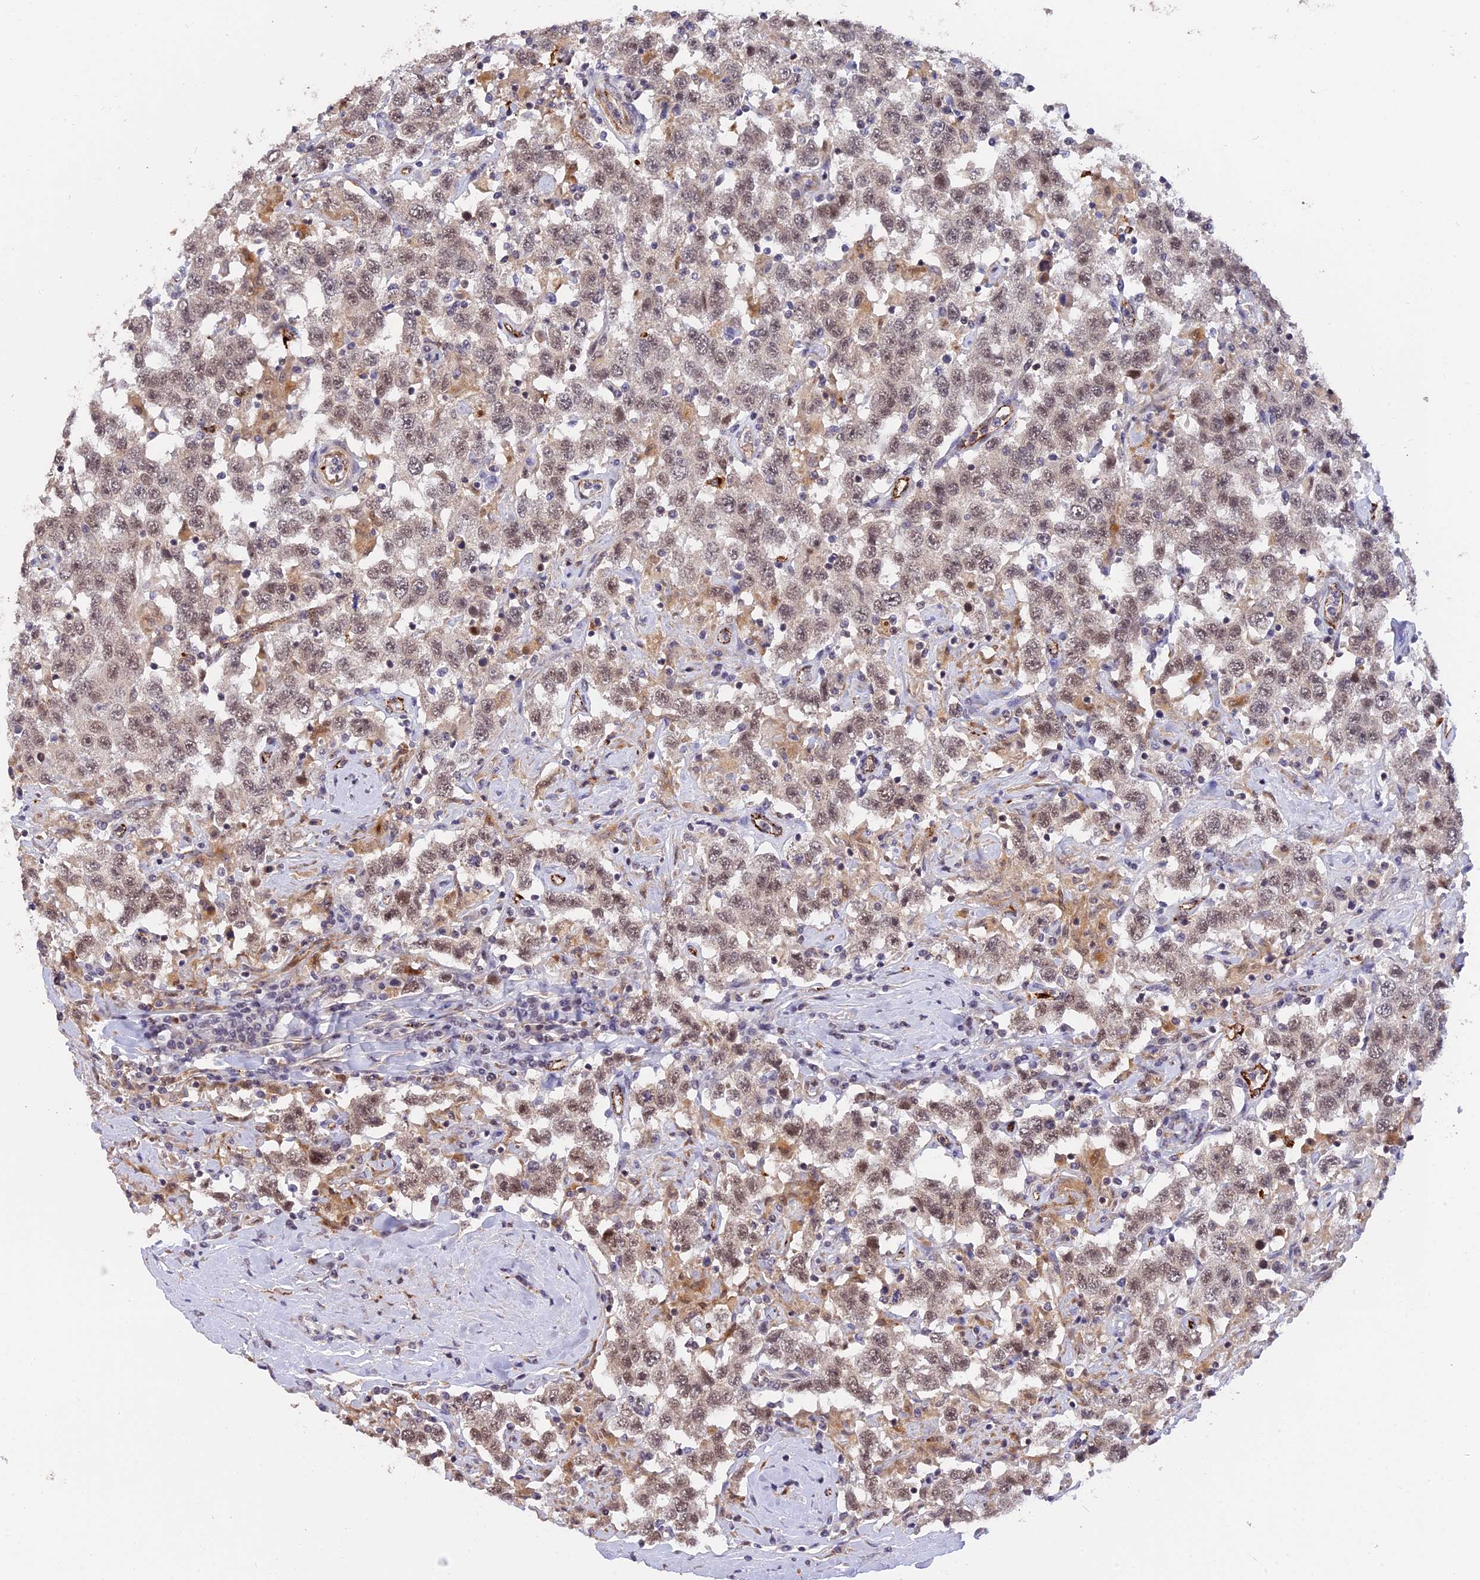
{"staining": {"intensity": "weak", "quantity": "25%-75%", "location": "nuclear"}, "tissue": "testis cancer", "cell_type": "Tumor cells", "image_type": "cancer", "snomed": [{"axis": "morphology", "description": "Seminoma, NOS"}, {"axis": "topography", "description": "Testis"}], "caption": "The image displays staining of seminoma (testis), revealing weak nuclear protein positivity (brown color) within tumor cells. The staining was performed using DAB (3,3'-diaminobenzidine), with brown indicating positive protein expression. Nuclei are stained blue with hematoxylin.", "gene": "POLR2C", "patient": {"sex": "male", "age": 41}}